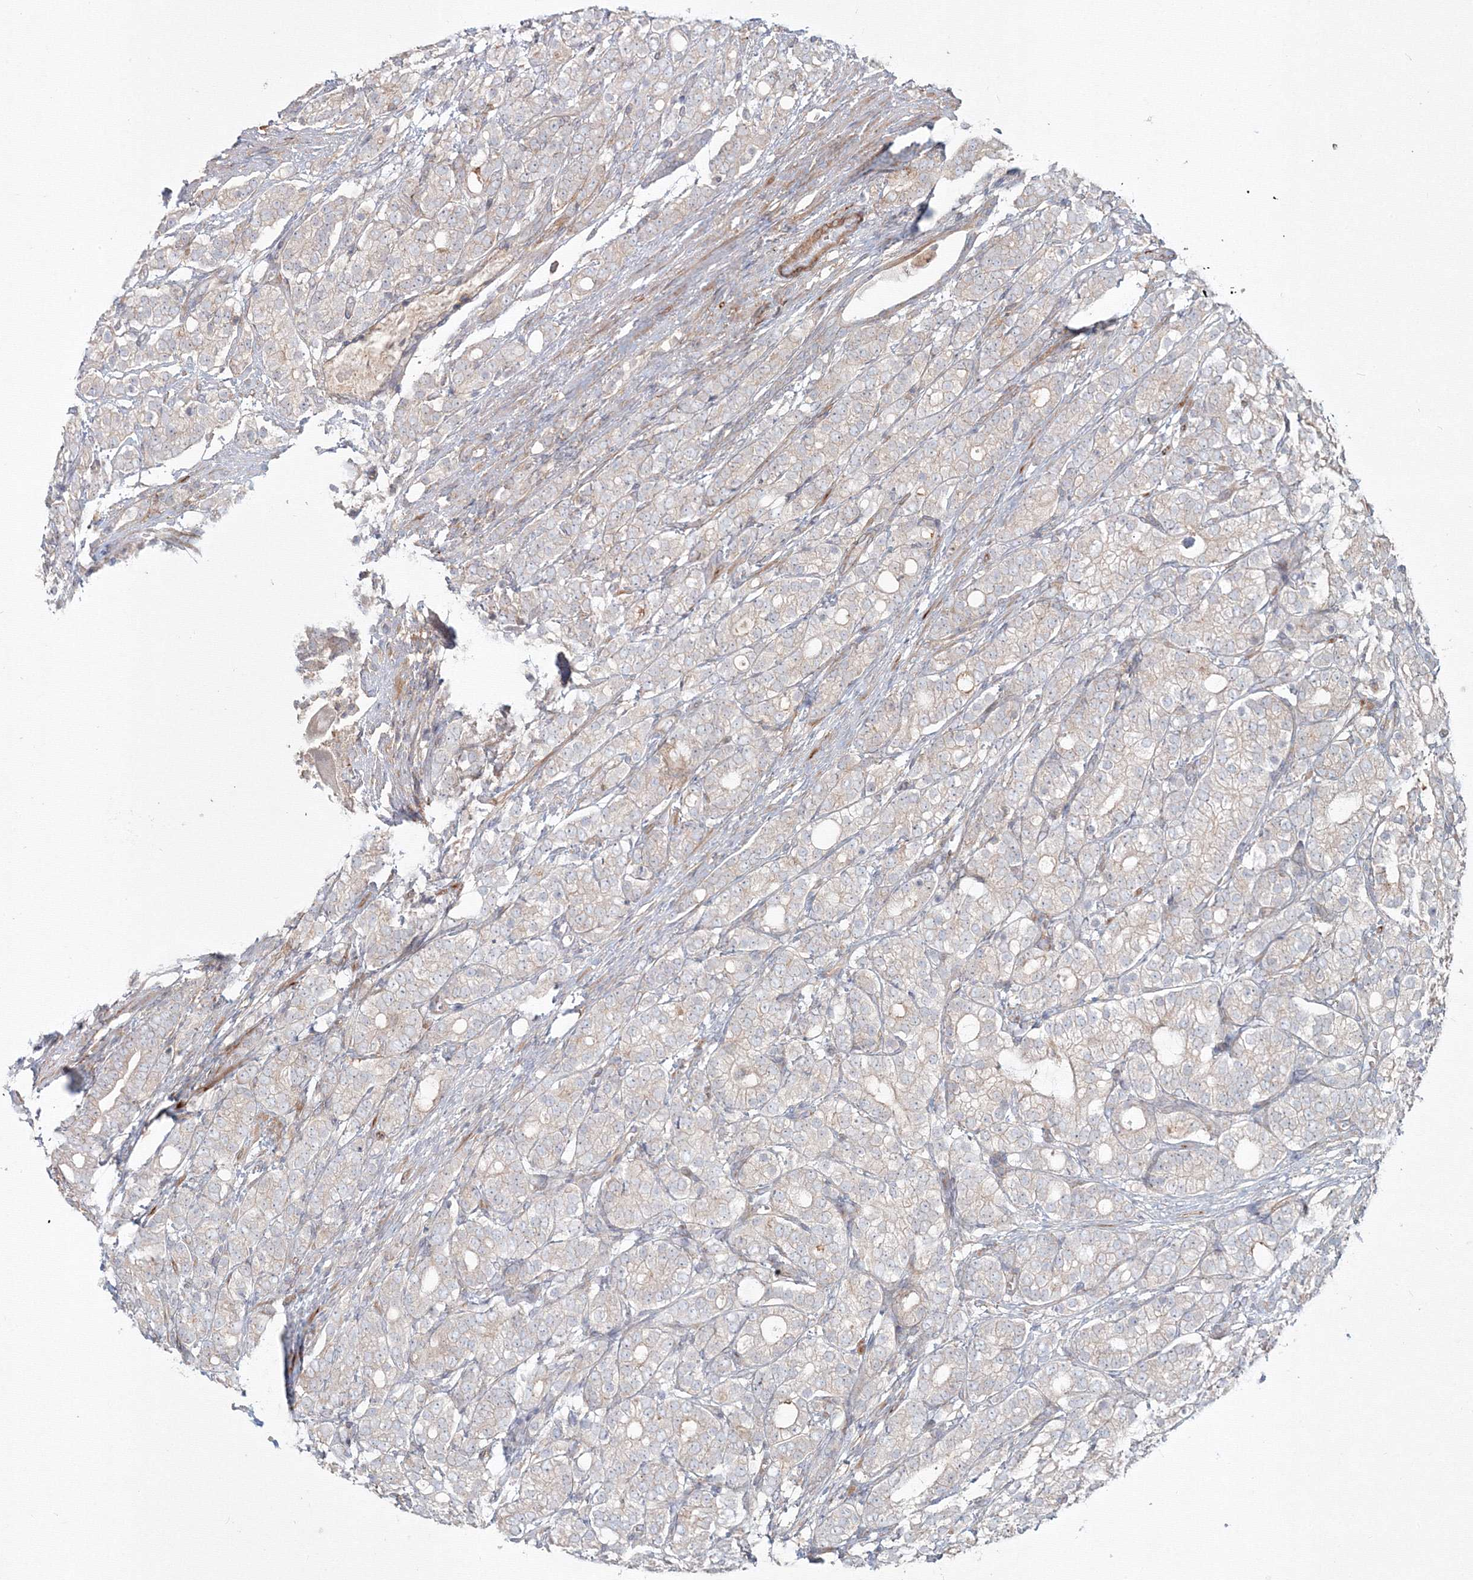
{"staining": {"intensity": "negative", "quantity": "none", "location": "none"}, "tissue": "prostate cancer", "cell_type": "Tumor cells", "image_type": "cancer", "snomed": [{"axis": "morphology", "description": "Adenocarcinoma, High grade"}, {"axis": "topography", "description": "Prostate"}], "caption": "DAB immunohistochemical staining of prostate high-grade adenocarcinoma demonstrates no significant expression in tumor cells.", "gene": "SH3PXD2A", "patient": {"sex": "male", "age": 57}}